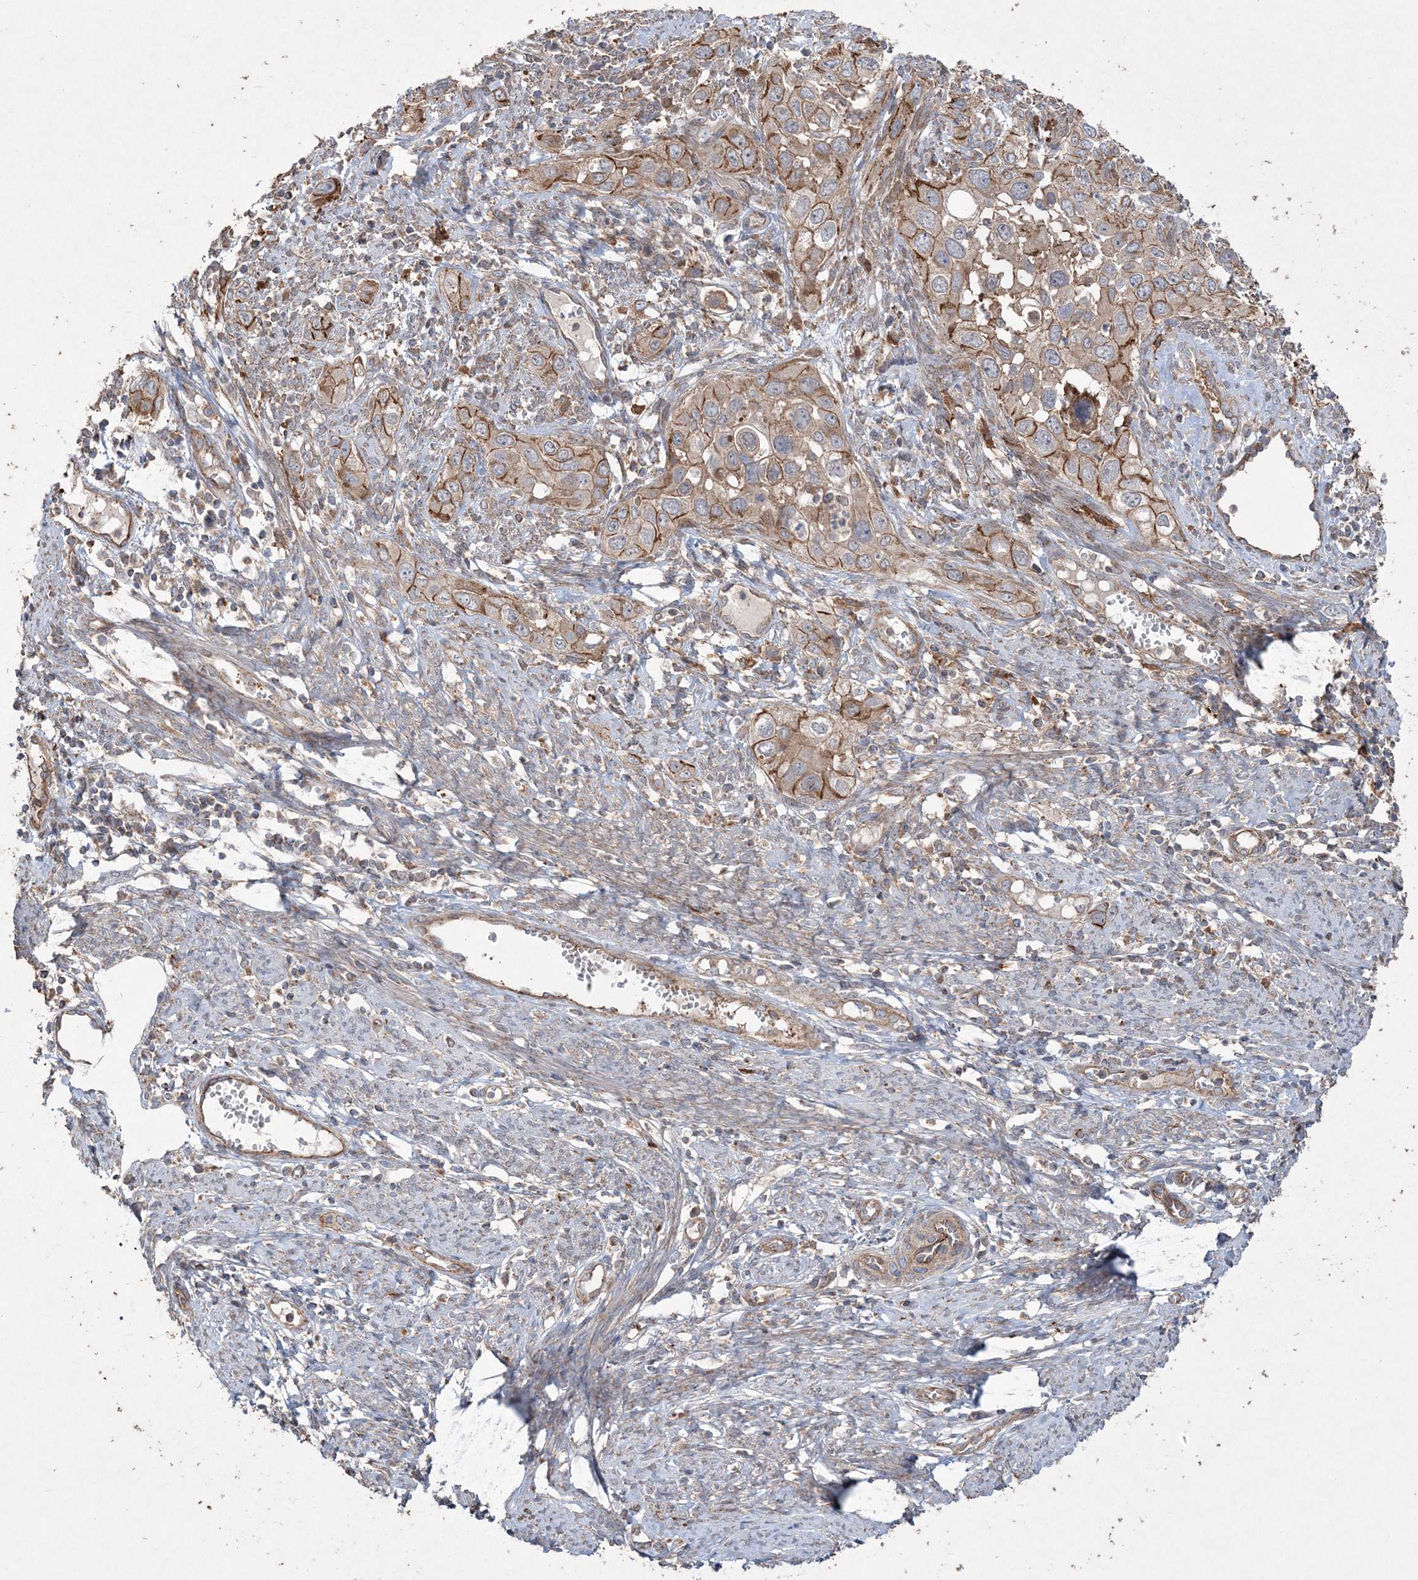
{"staining": {"intensity": "strong", "quantity": "25%-75%", "location": "cytoplasmic/membranous"}, "tissue": "cervical cancer", "cell_type": "Tumor cells", "image_type": "cancer", "snomed": [{"axis": "morphology", "description": "Squamous cell carcinoma, NOS"}, {"axis": "topography", "description": "Cervix"}], "caption": "Immunohistochemistry of human cervical cancer reveals high levels of strong cytoplasmic/membranous positivity in about 25%-75% of tumor cells.", "gene": "TTC7A", "patient": {"sex": "female", "age": 34}}